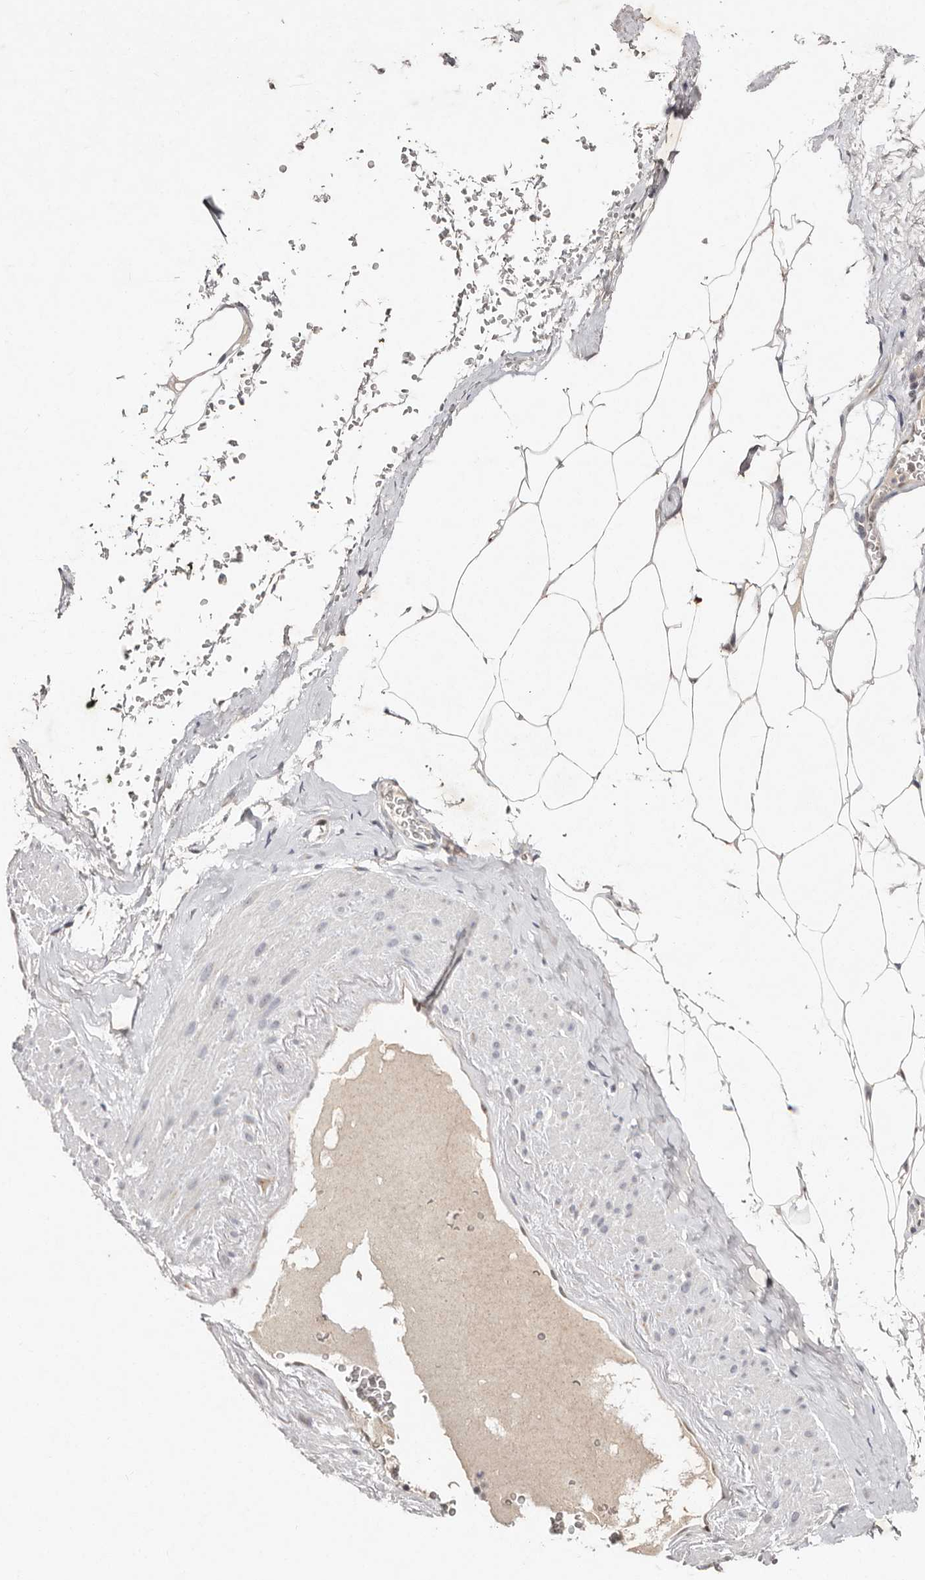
{"staining": {"intensity": "weak", "quantity": "<25%", "location": "nuclear"}, "tissue": "adipose tissue", "cell_type": "Adipocytes", "image_type": "normal", "snomed": [{"axis": "morphology", "description": "Normal tissue, NOS"}, {"axis": "morphology", "description": "Adenocarcinoma, Low grade"}, {"axis": "topography", "description": "Prostate"}, {"axis": "topography", "description": "Peripheral nerve tissue"}], "caption": "High power microscopy image of an immunohistochemistry histopathology image of benign adipose tissue, revealing no significant positivity in adipocytes.", "gene": "KLF7", "patient": {"sex": "male", "age": 63}}